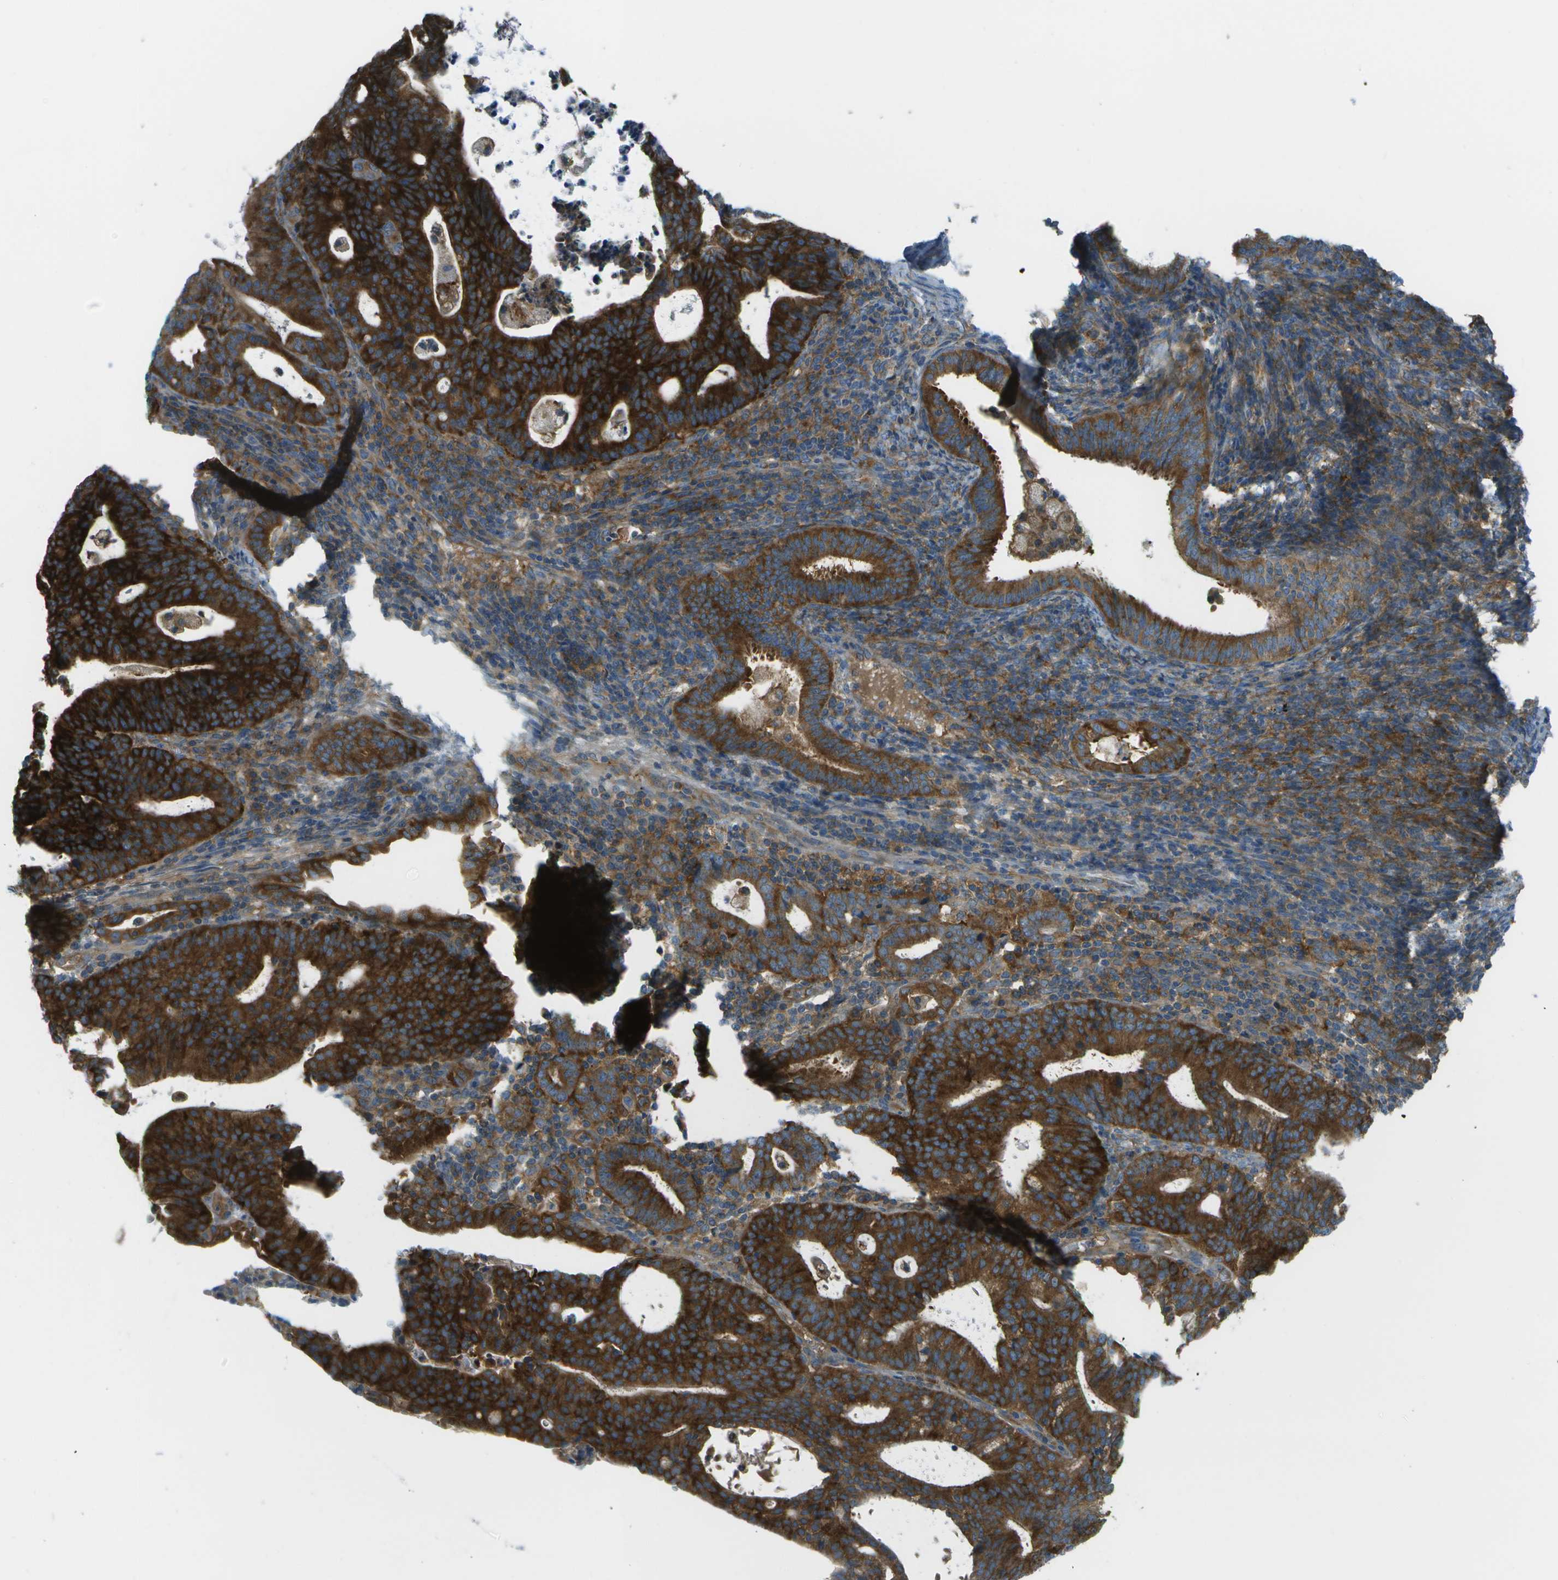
{"staining": {"intensity": "strong", "quantity": ">75%", "location": "cytoplasmic/membranous"}, "tissue": "endometrial cancer", "cell_type": "Tumor cells", "image_type": "cancer", "snomed": [{"axis": "morphology", "description": "Adenocarcinoma, NOS"}, {"axis": "topography", "description": "Uterus"}], "caption": "A brown stain shows strong cytoplasmic/membranous positivity of a protein in endometrial cancer tumor cells. The protein of interest is shown in brown color, while the nuclei are stained blue.", "gene": "WNK2", "patient": {"sex": "female", "age": 83}}